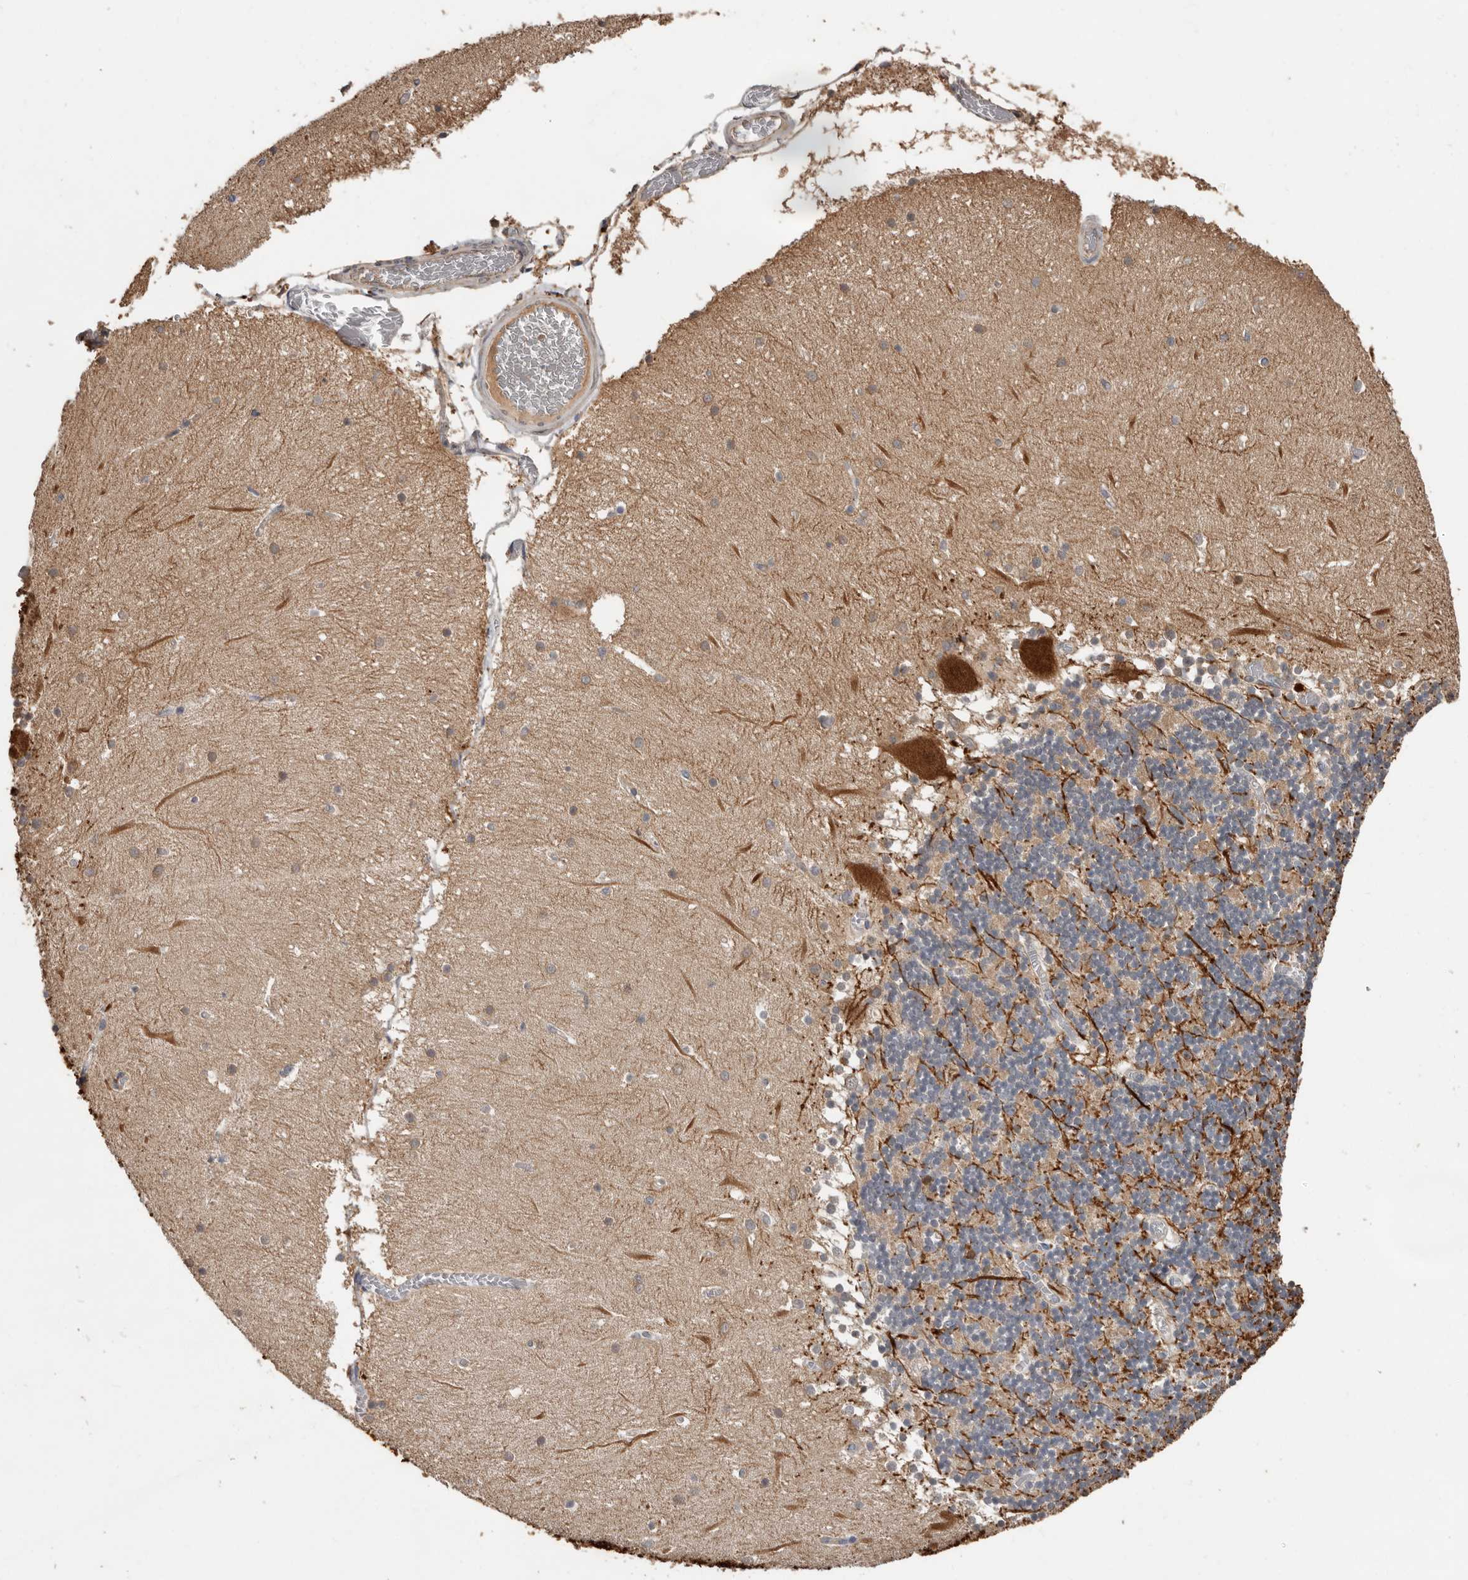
{"staining": {"intensity": "weak", "quantity": "25%-75%", "location": "cytoplasmic/membranous"}, "tissue": "cerebellum", "cell_type": "Cells in granular layer", "image_type": "normal", "snomed": [{"axis": "morphology", "description": "Normal tissue, NOS"}, {"axis": "topography", "description": "Cerebellum"}], "caption": "IHC (DAB) staining of benign human cerebellum exhibits weak cytoplasmic/membranous protein staining in approximately 25%-75% of cells in granular layer. (IHC, brightfield microscopy, high magnification).", "gene": "MTF1", "patient": {"sex": "female", "age": 28}}